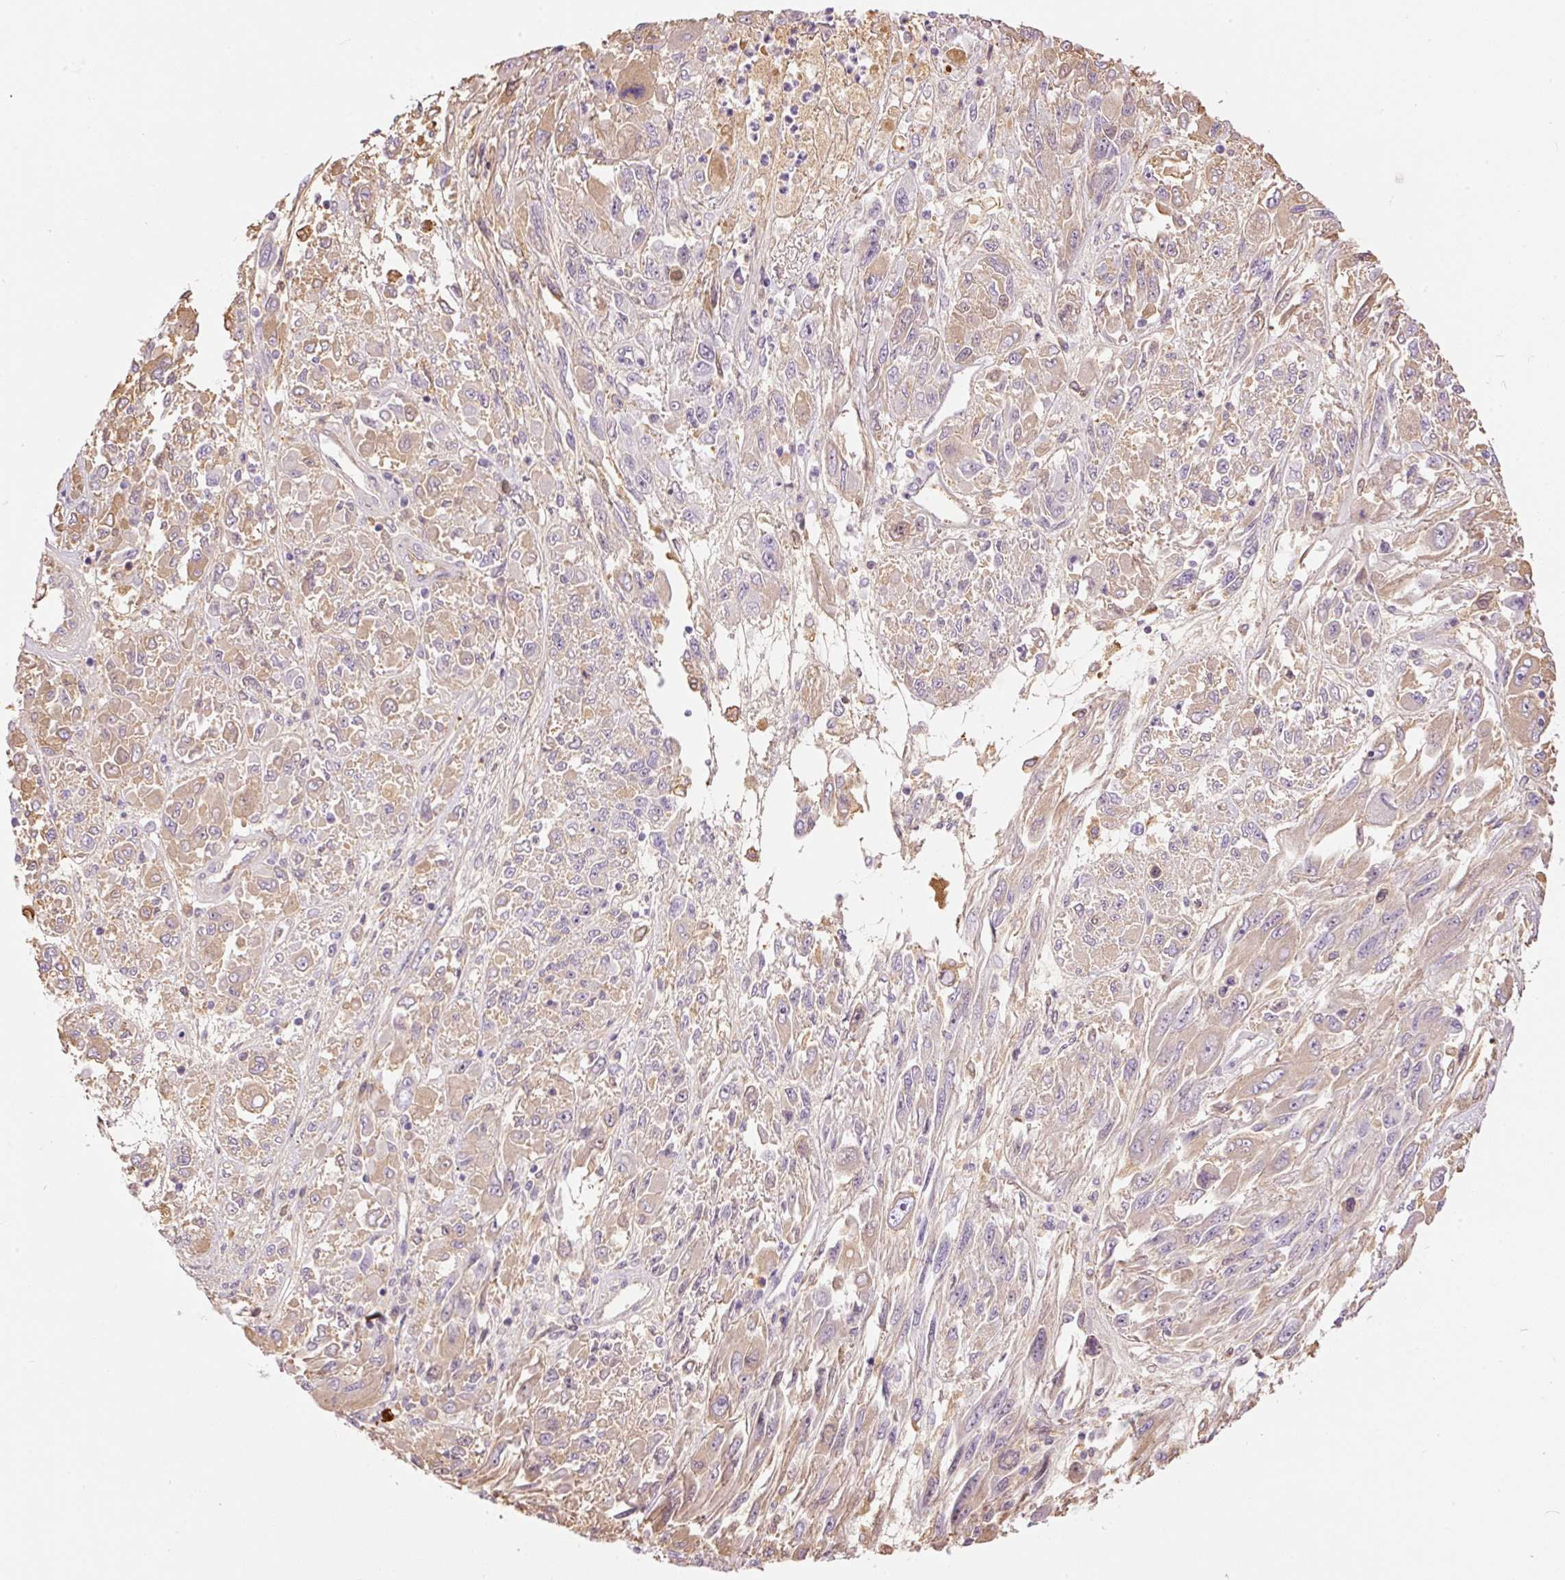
{"staining": {"intensity": "weak", "quantity": "25%-75%", "location": "cytoplasmic/membranous"}, "tissue": "melanoma", "cell_type": "Tumor cells", "image_type": "cancer", "snomed": [{"axis": "morphology", "description": "Malignant melanoma, NOS"}, {"axis": "topography", "description": "Skin"}], "caption": "The image displays staining of malignant melanoma, revealing weak cytoplasmic/membranous protein positivity (brown color) within tumor cells.", "gene": "PRPF38B", "patient": {"sex": "female", "age": 91}}